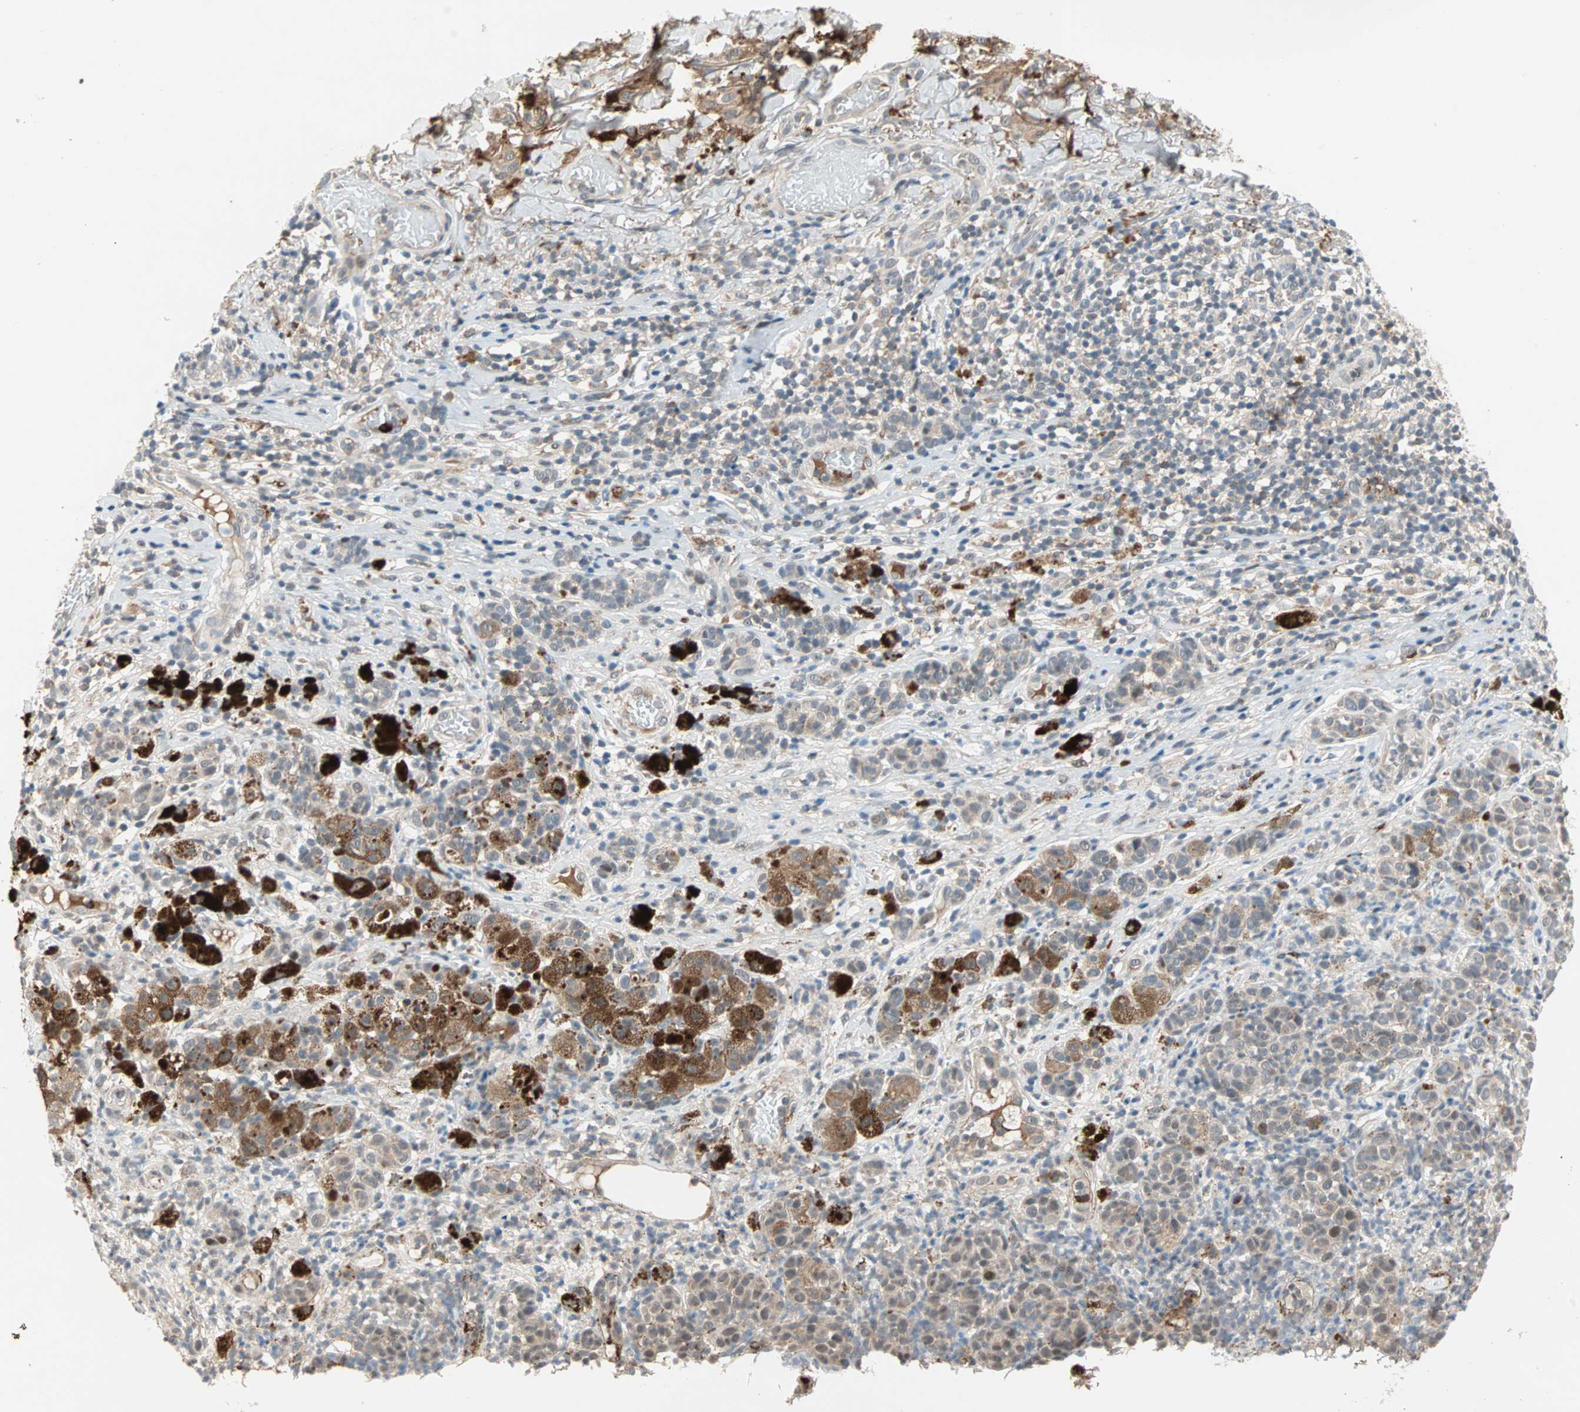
{"staining": {"intensity": "moderate", "quantity": "25%-75%", "location": "cytoplasmic/membranous"}, "tissue": "melanoma", "cell_type": "Tumor cells", "image_type": "cancer", "snomed": [{"axis": "morphology", "description": "Malignant melanoma, NOS"}, {"axis": "topography", "description": "Skin"}], "caption": "Immunohistochemical staining of malignant melanoma exhibits moderate cytoplasmic/membranous protein staining in approximately 25%-75% of tumor cells. (Brightfield microscopy of DAB IHC at high magnification).", "gene": "PROS1", "patient": {"sex": "male", "age": 64}}